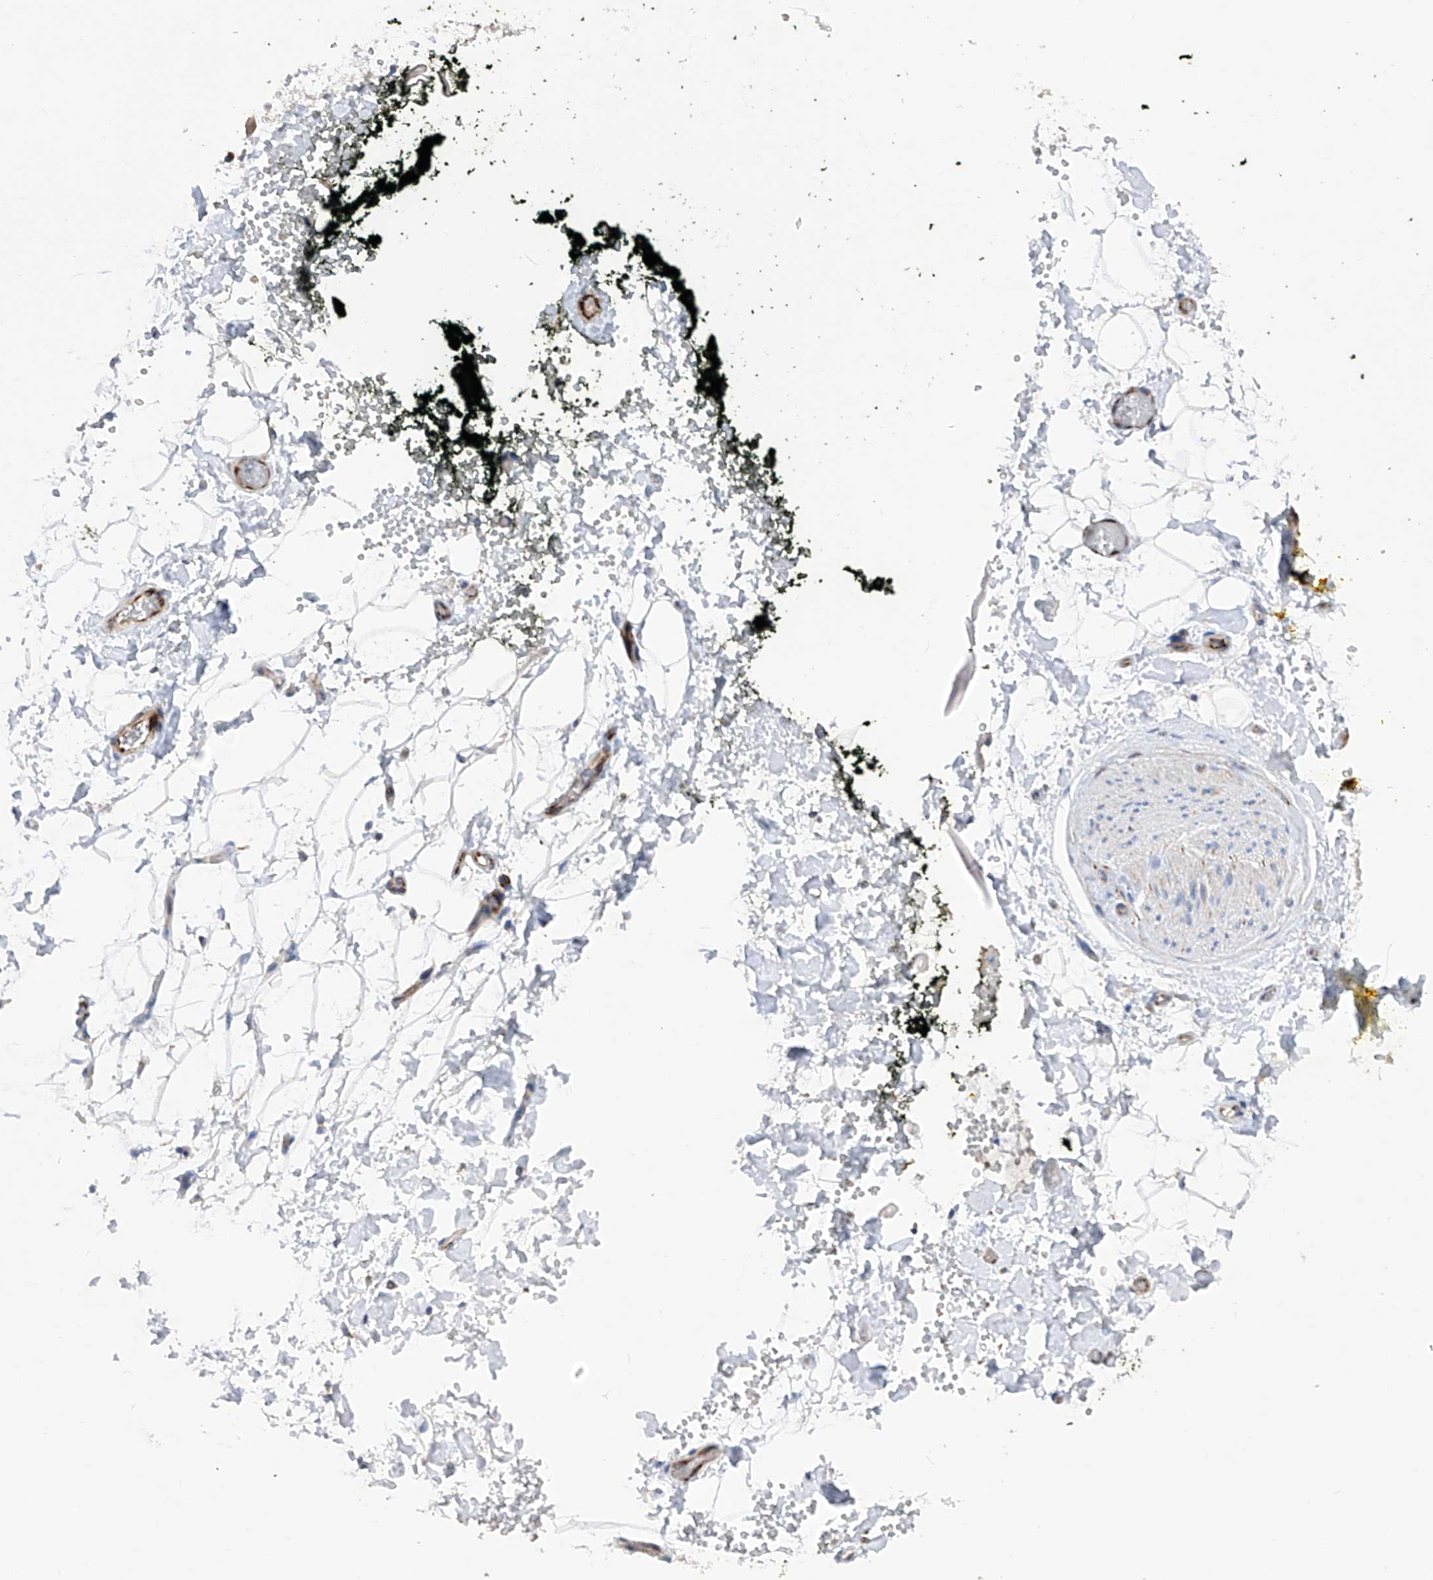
{"staining": {"intensity": "negative", "quantity": "none", "location": "none"}, "tissue": "adipose tissue", "cell_type": "Adipocytes", "image_type": "normal", "snomed": [{"axis": "morphology", "description": "Normal tissue, NOS"}, {"axis": "morphology", "description": "Adenocarcinoma, NOS"}, {"axis": "topography", "description": "Pancreas"}, {"axis": "topography", "description": "Peripheral nerve tissue"}], "caption": "Adipose tissue stained for a protein using immunohistochemistry (IHC) demonstrates no expression adipocytes.", "gene": "NFATC4", "patient": {"sex": "male", "age": 59}}